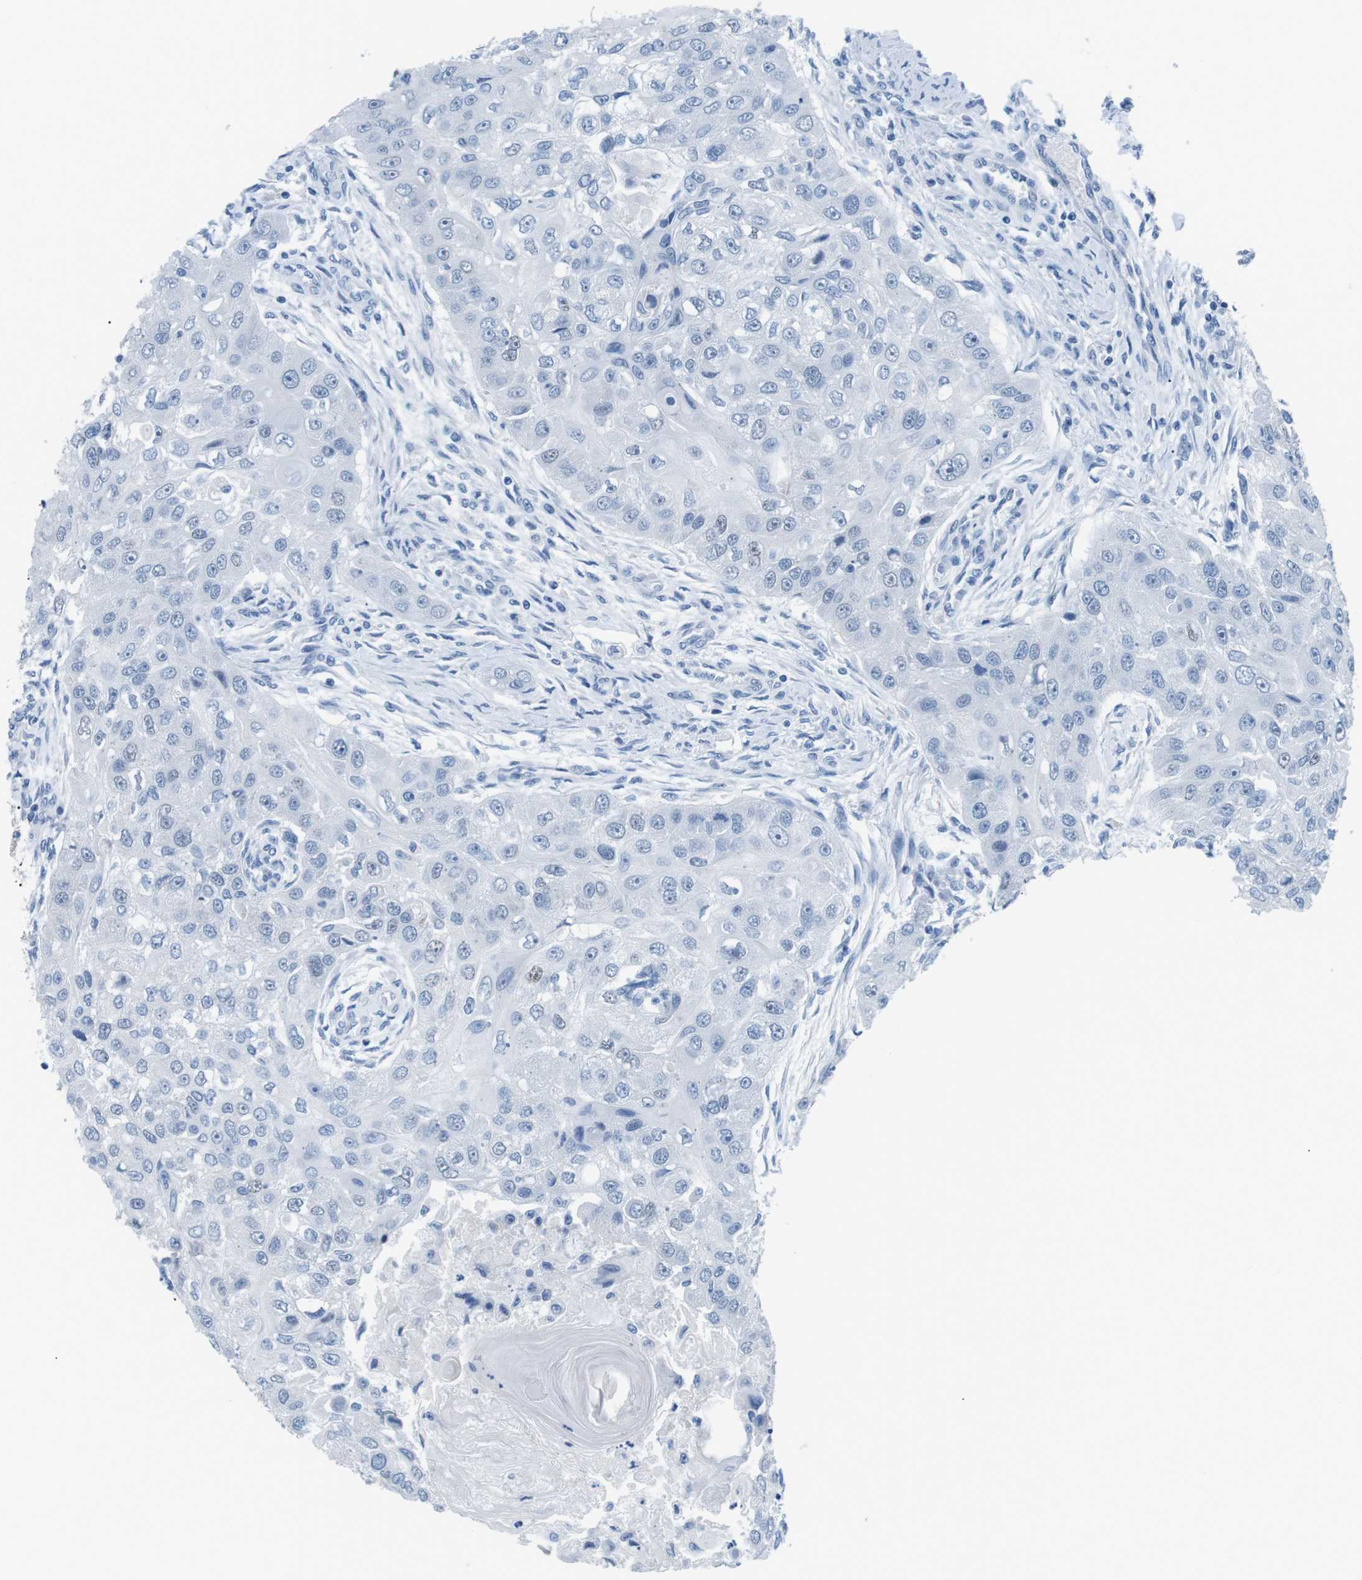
{"staining": {"intensity": "negative", "quantity": "none", "location": "none"}, "tissue": "head and neck cancer", "cell_type": "Tumor cells", "image_type": "cancer", "snomed": [{"axis": "morphology", "description": "Normal tissue, NOS"}, {"axis": "morphology", "description": "Squamous cell carcinoma, NOS"}, {"axis": "topography", "description": "Skeletal muscle"}, {"axis": "topography", "description": "Head-Neck"}], "caption": "A photomicrograph of head and neck cancer stained for a protein demonstrates no brown staining in tumor cells. The staining was performed using DAB to visualize the protein expression in brown, while the nuclei were stained in blue with hematoxylin (Magnification: 20x).", "gene": "MUC2", "patient": {"sex": "male", "age": 51}}